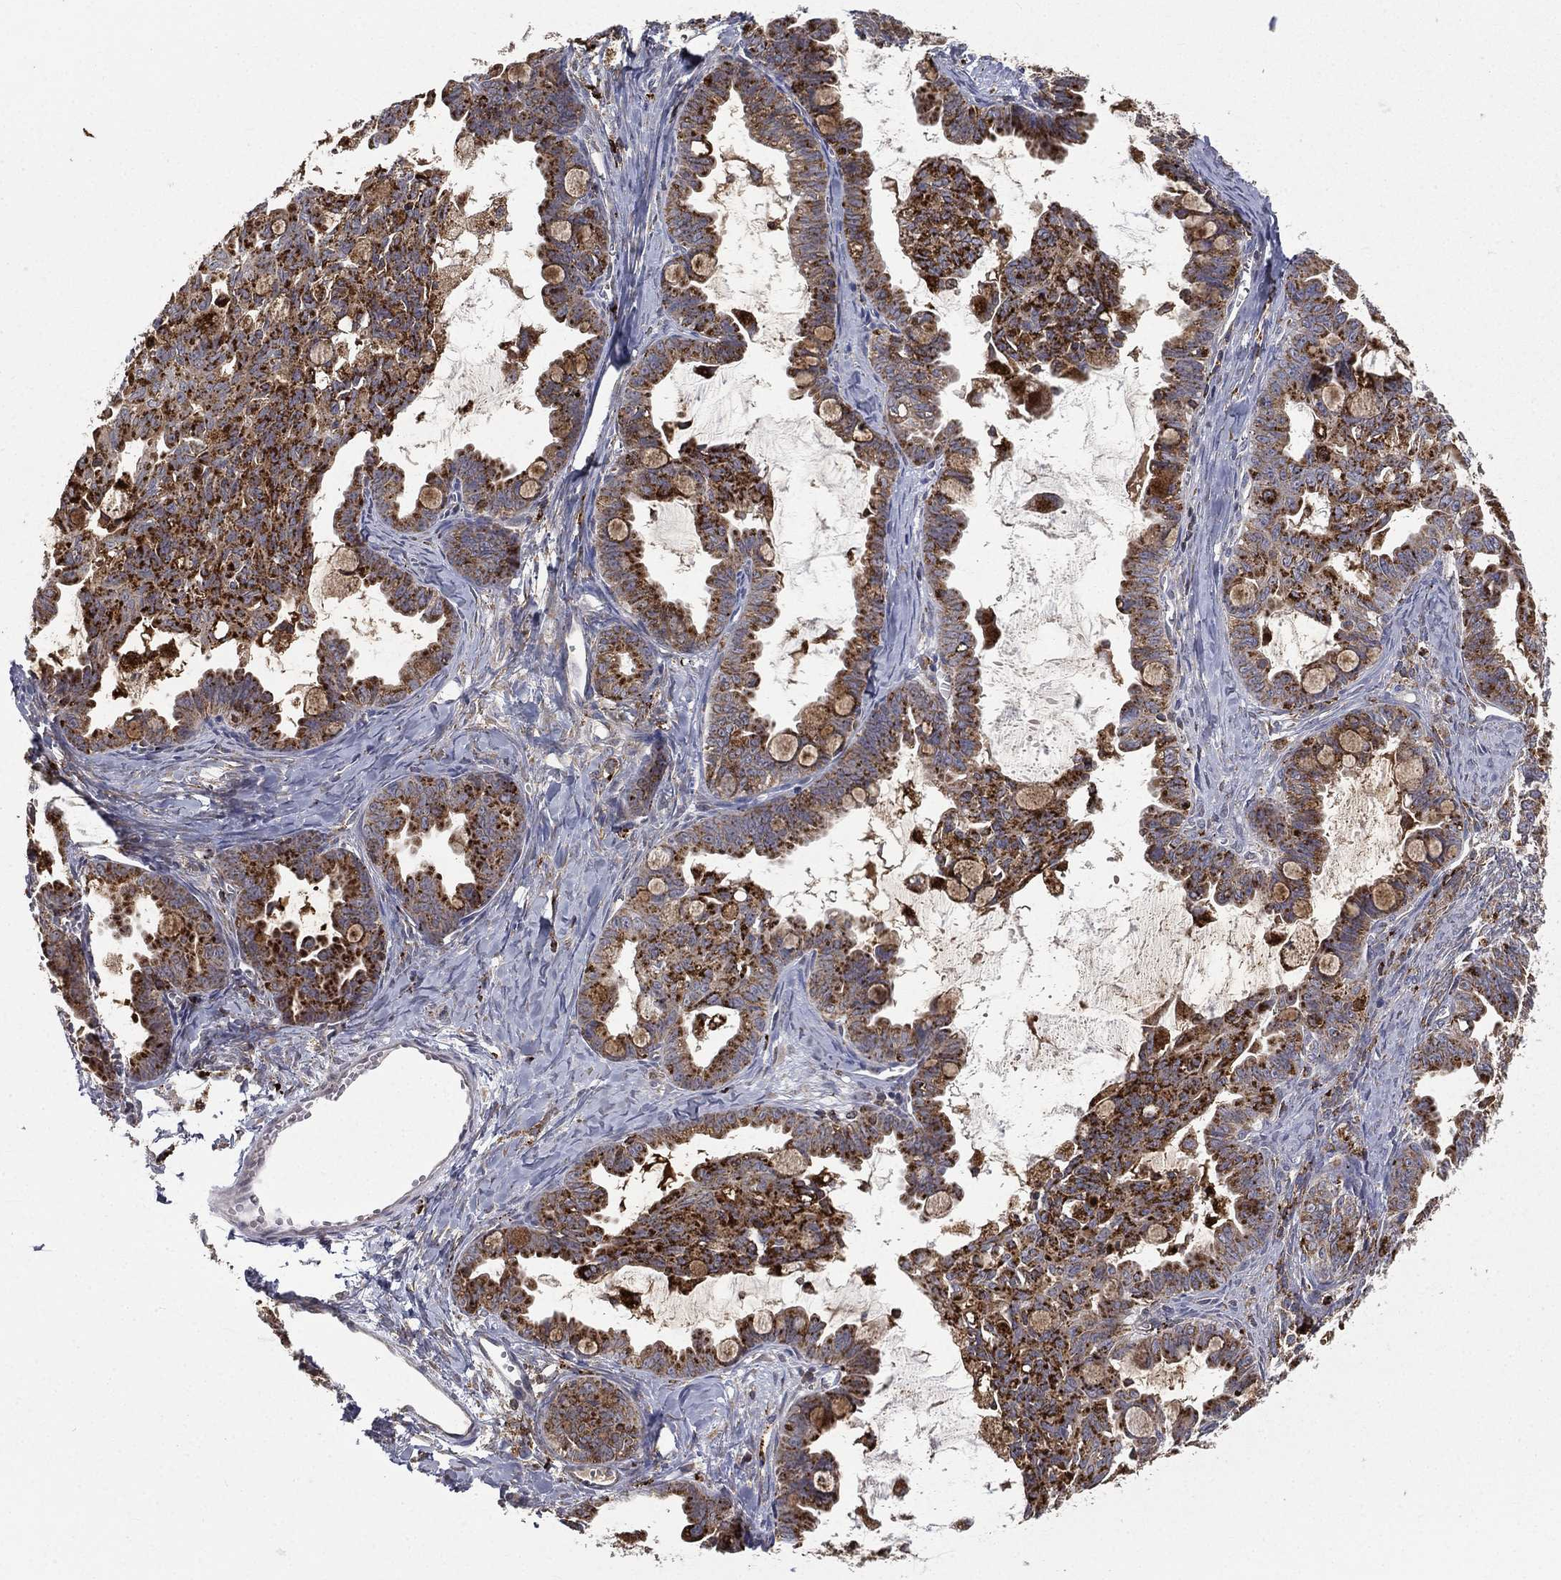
{"staining": {"intensity": "strong", "quantity": "25%-75%", "location": "cytoplasmic/membranous"}, "tissue": "ovarian cancer", "cell_type": "Tumor cells", "image_type": "cancer", "snomed": [{"axis": "morphology", "description": "Cystadenocarcinoma, mucinous, NOS"}, {"axis": "topography", "description": "Ovary"}], "caption": "A micrograph of ovarian cancer stained for a protein exhibits strong cytoplasmic/membranous brown staining in tumor cells. (DAB (3,3'-diaminobenzidine) IHC with brightfield microscopy, high magnification).", "gene": "RIN3", "patient": {"sex": "female", "age": 63}}